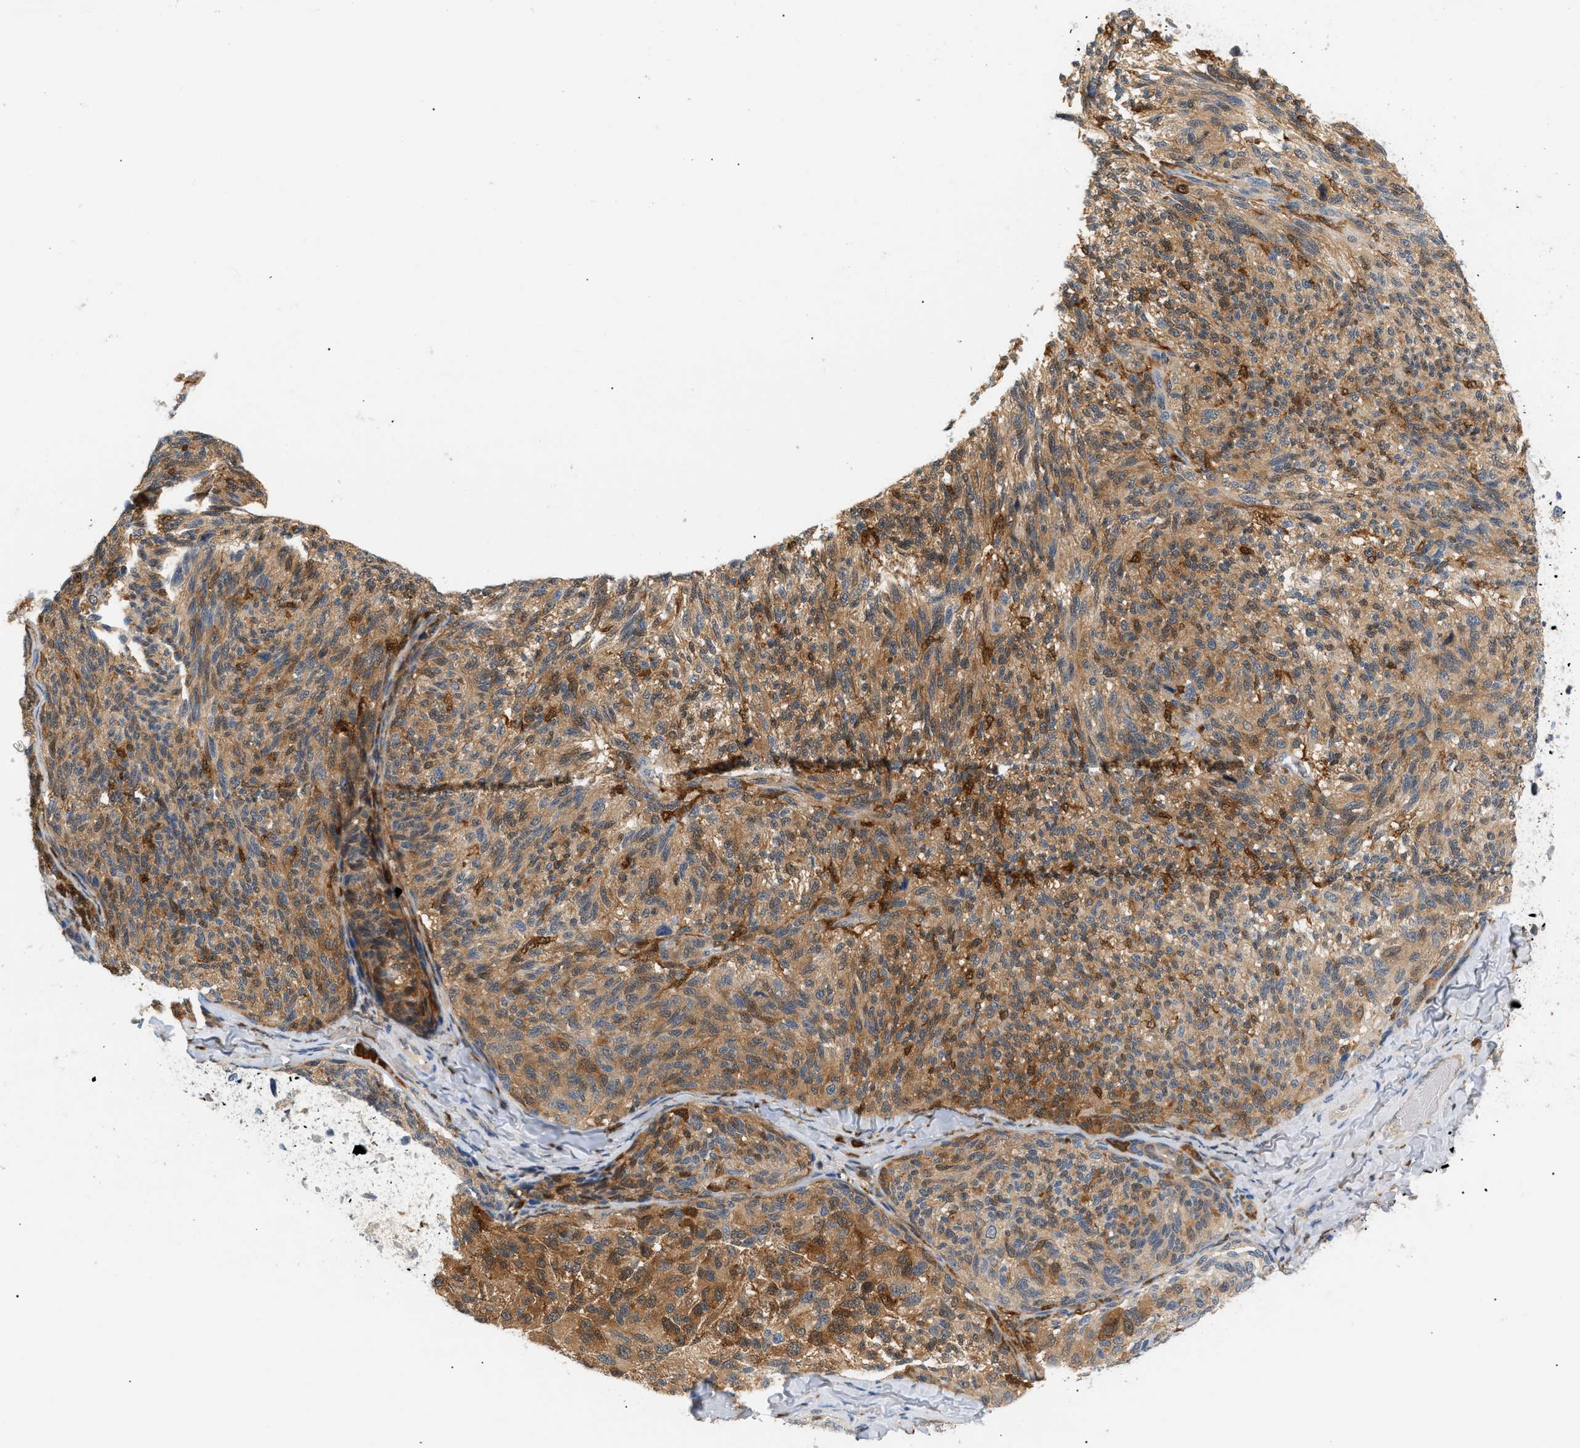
{"staining": {"intensity": "moderate", "quantity": ">75%", "location": "cytoplasmic/membranous"}, "tissue": "melanoma", "cell_type": "Tumor cells", "image_type": "cancer", "snomed": [{"axis": "morphology", "description": "Malignant melanoma, NOS"}, {"axis": "topography", "description": "Skin"}], "caption": "Protein staining of melanoma tissue shows moderate cytoplasmic/membranous positivity in about >75% of tumor cells. Immunohistochemistry (ihc) stains the protein of interest in brown and the nuclei are stained blue.", "gene": "PYCARD", "patient": {"sex": "female", "age": 73}}